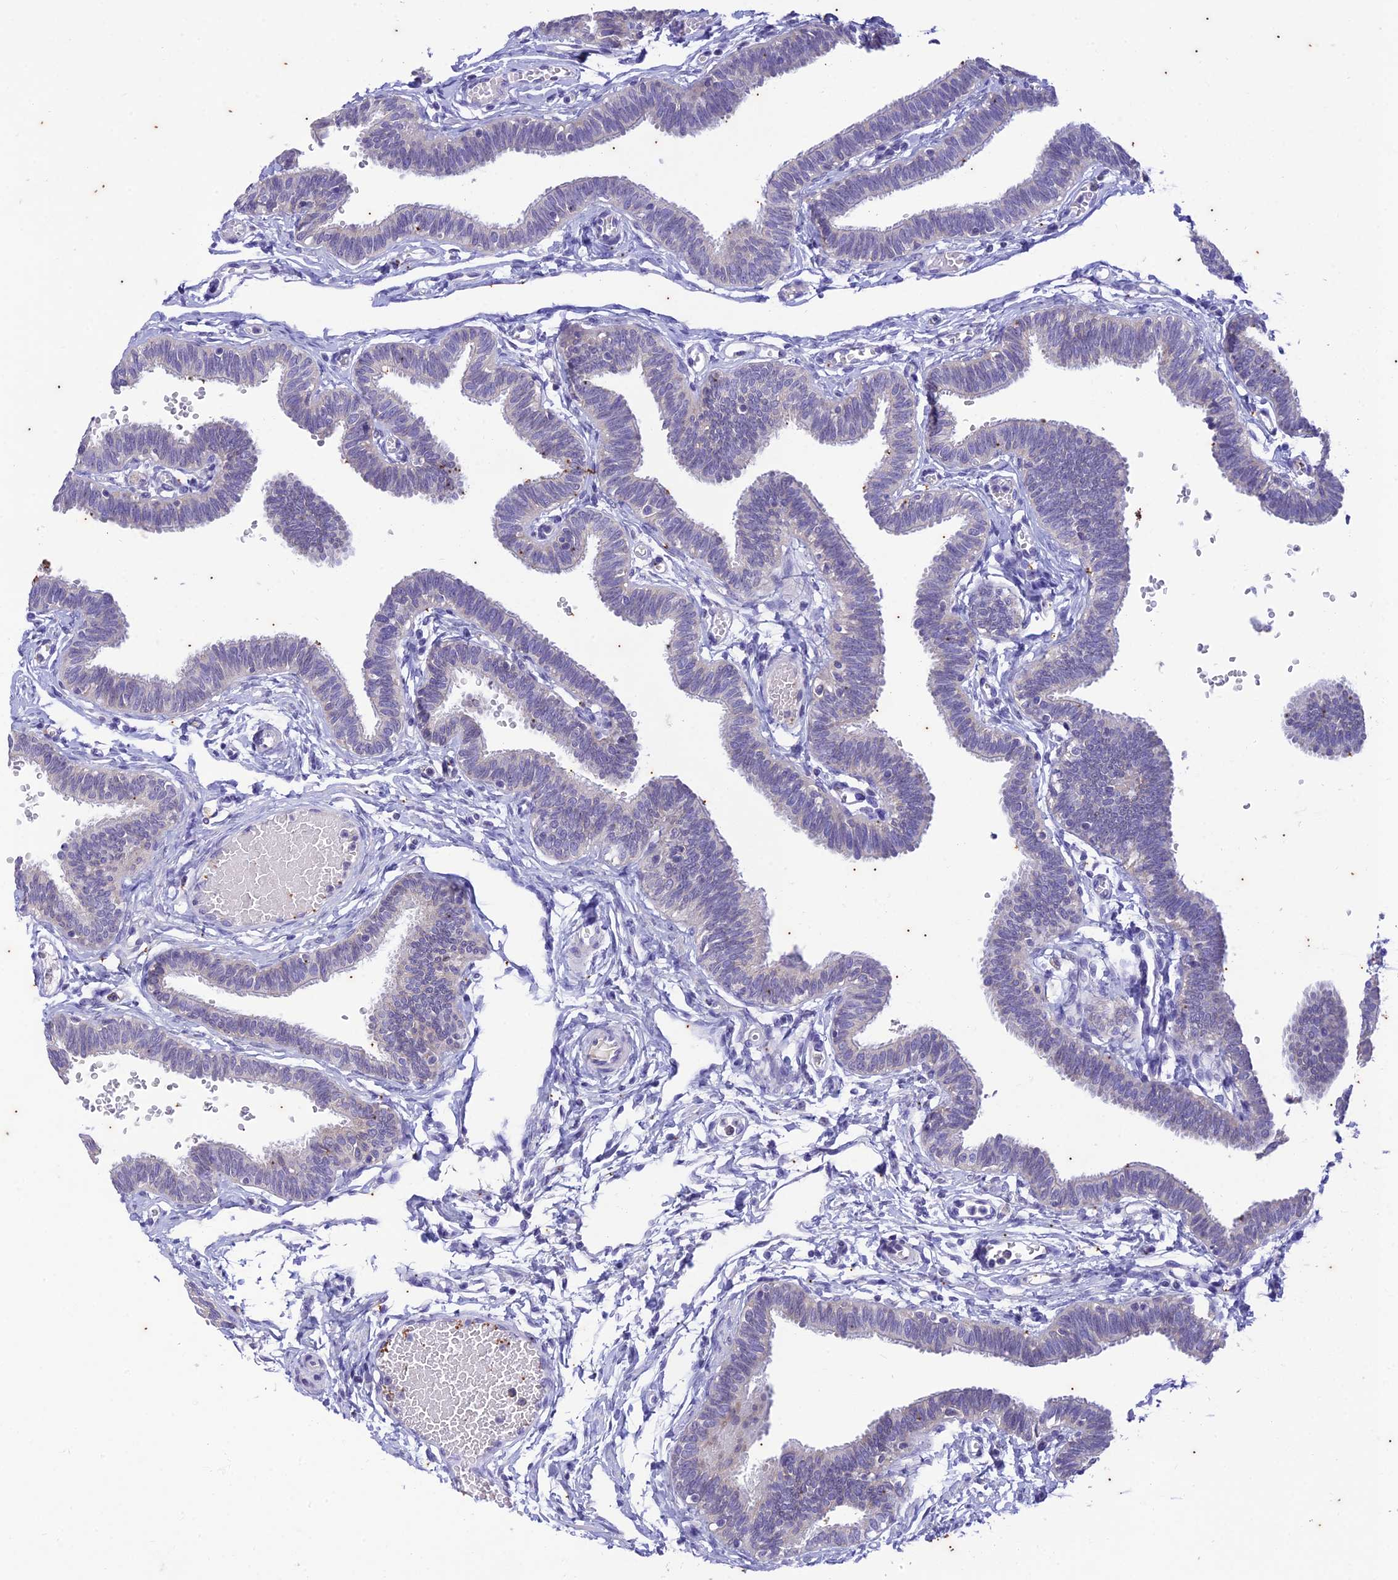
{"staining": {"intensity": "weak", "quantity": "<25%", "location": "cytoplasmic/membranous"}, "tissue": "fallopian tube", "cell_type": "Glandular cells", "image_type": "normal", "snomed": [{"axis": "morphology", "description": "Normal tissue, NOS"}, {"axis": "topography", "description": "Fallopian tube"}, {"axis": "topography", "description": "Ovary"}], "caption": "The micrograph displays no staining of glandular cells in normal fallopian tube.", "gene": "TMEM40", "patient": {"sex": "female", "age": 23}}